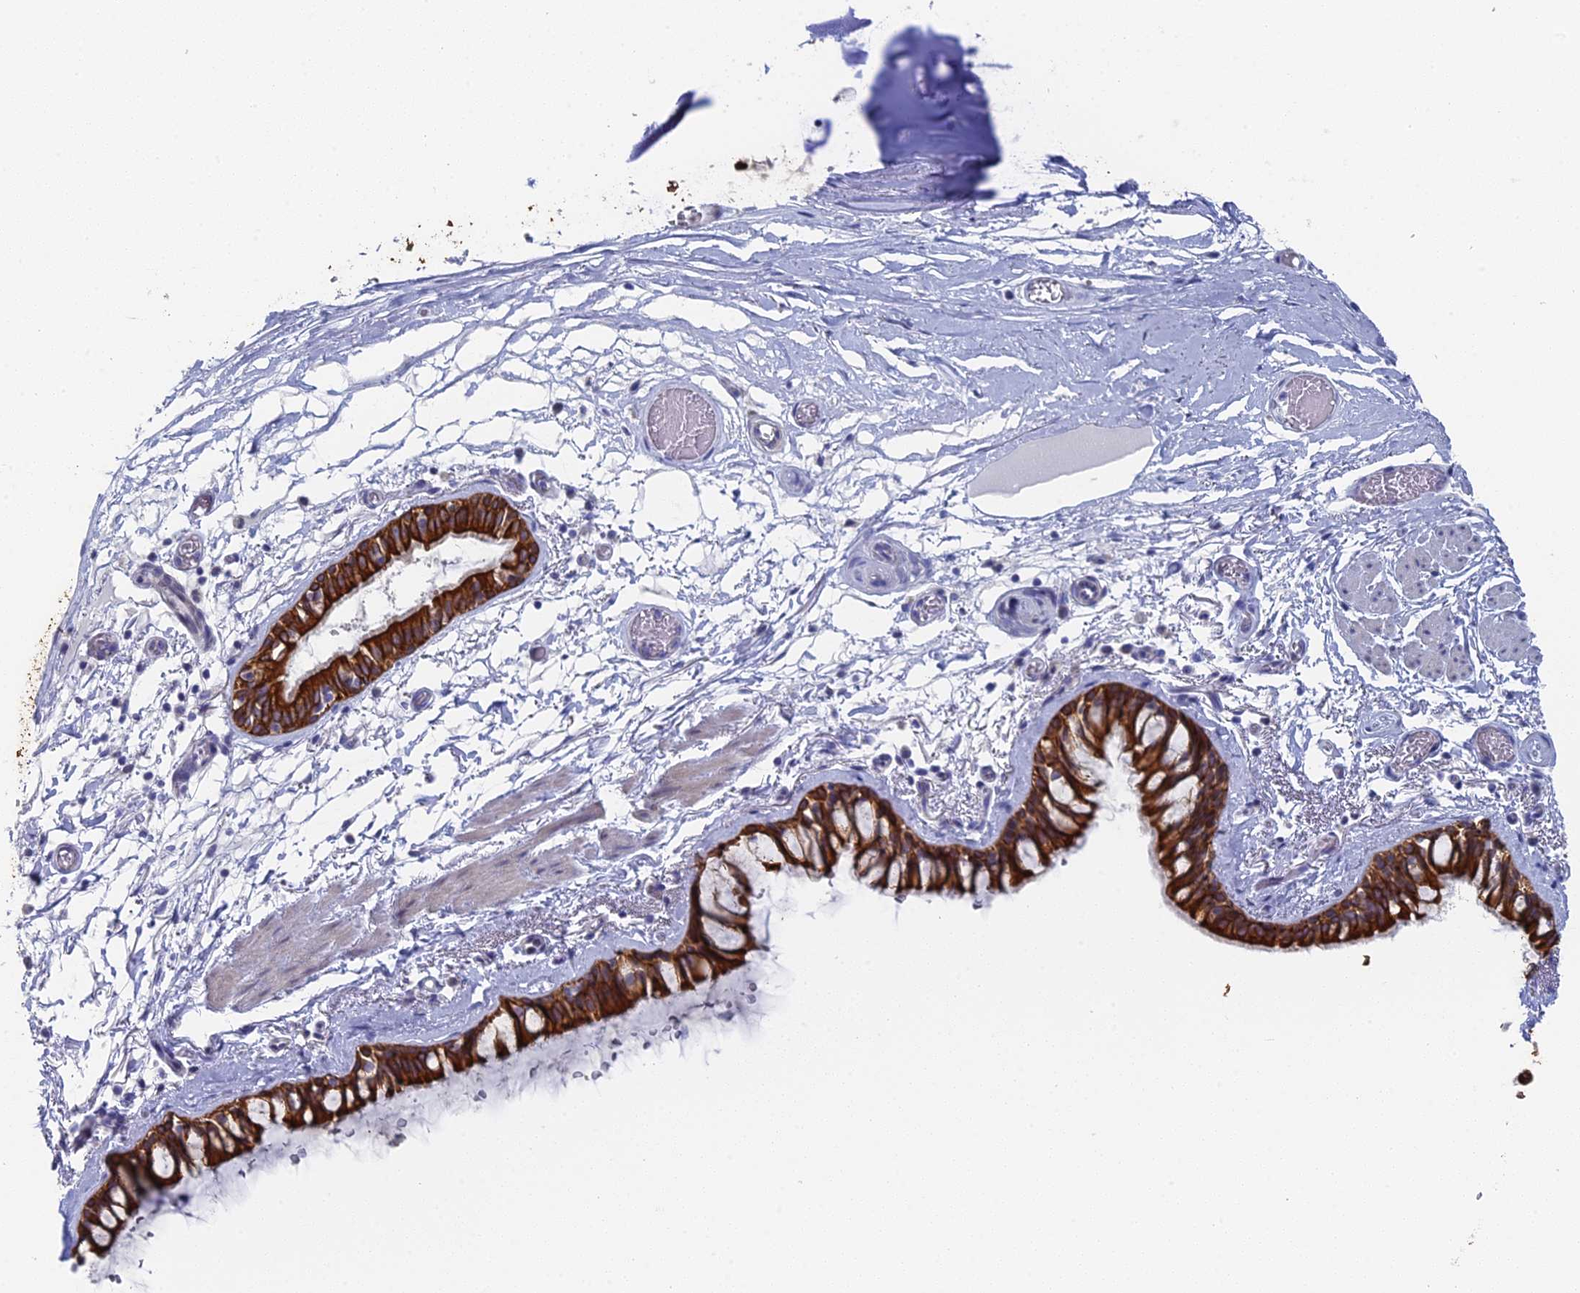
{"staining": {"intensity": "strong", "quantity": ">75%", "location": "cytoplasmic/membranous"}, "tissue": "bronchus", "cell_type": "Respiratory epithelial cells", "image_type": "normal", "snomed": [{"axis": "morphology", "description": "Normal tissue, NOS"}, {"axis": "topography", "description": "Cartilage tissue"}], "caption": "An image of bronchus stained for a protein displays strong cytoplasmic/membranous brown staining in respiratory epithelial cells. The staining was performed using DAB (3,3'-diaminobenzidine), with brown indicating positive protein expression. Nuclei are stained blue with hematoxylin.", "gene": "SRFBP1", "patient": {"sex": "male", "age": 63}}